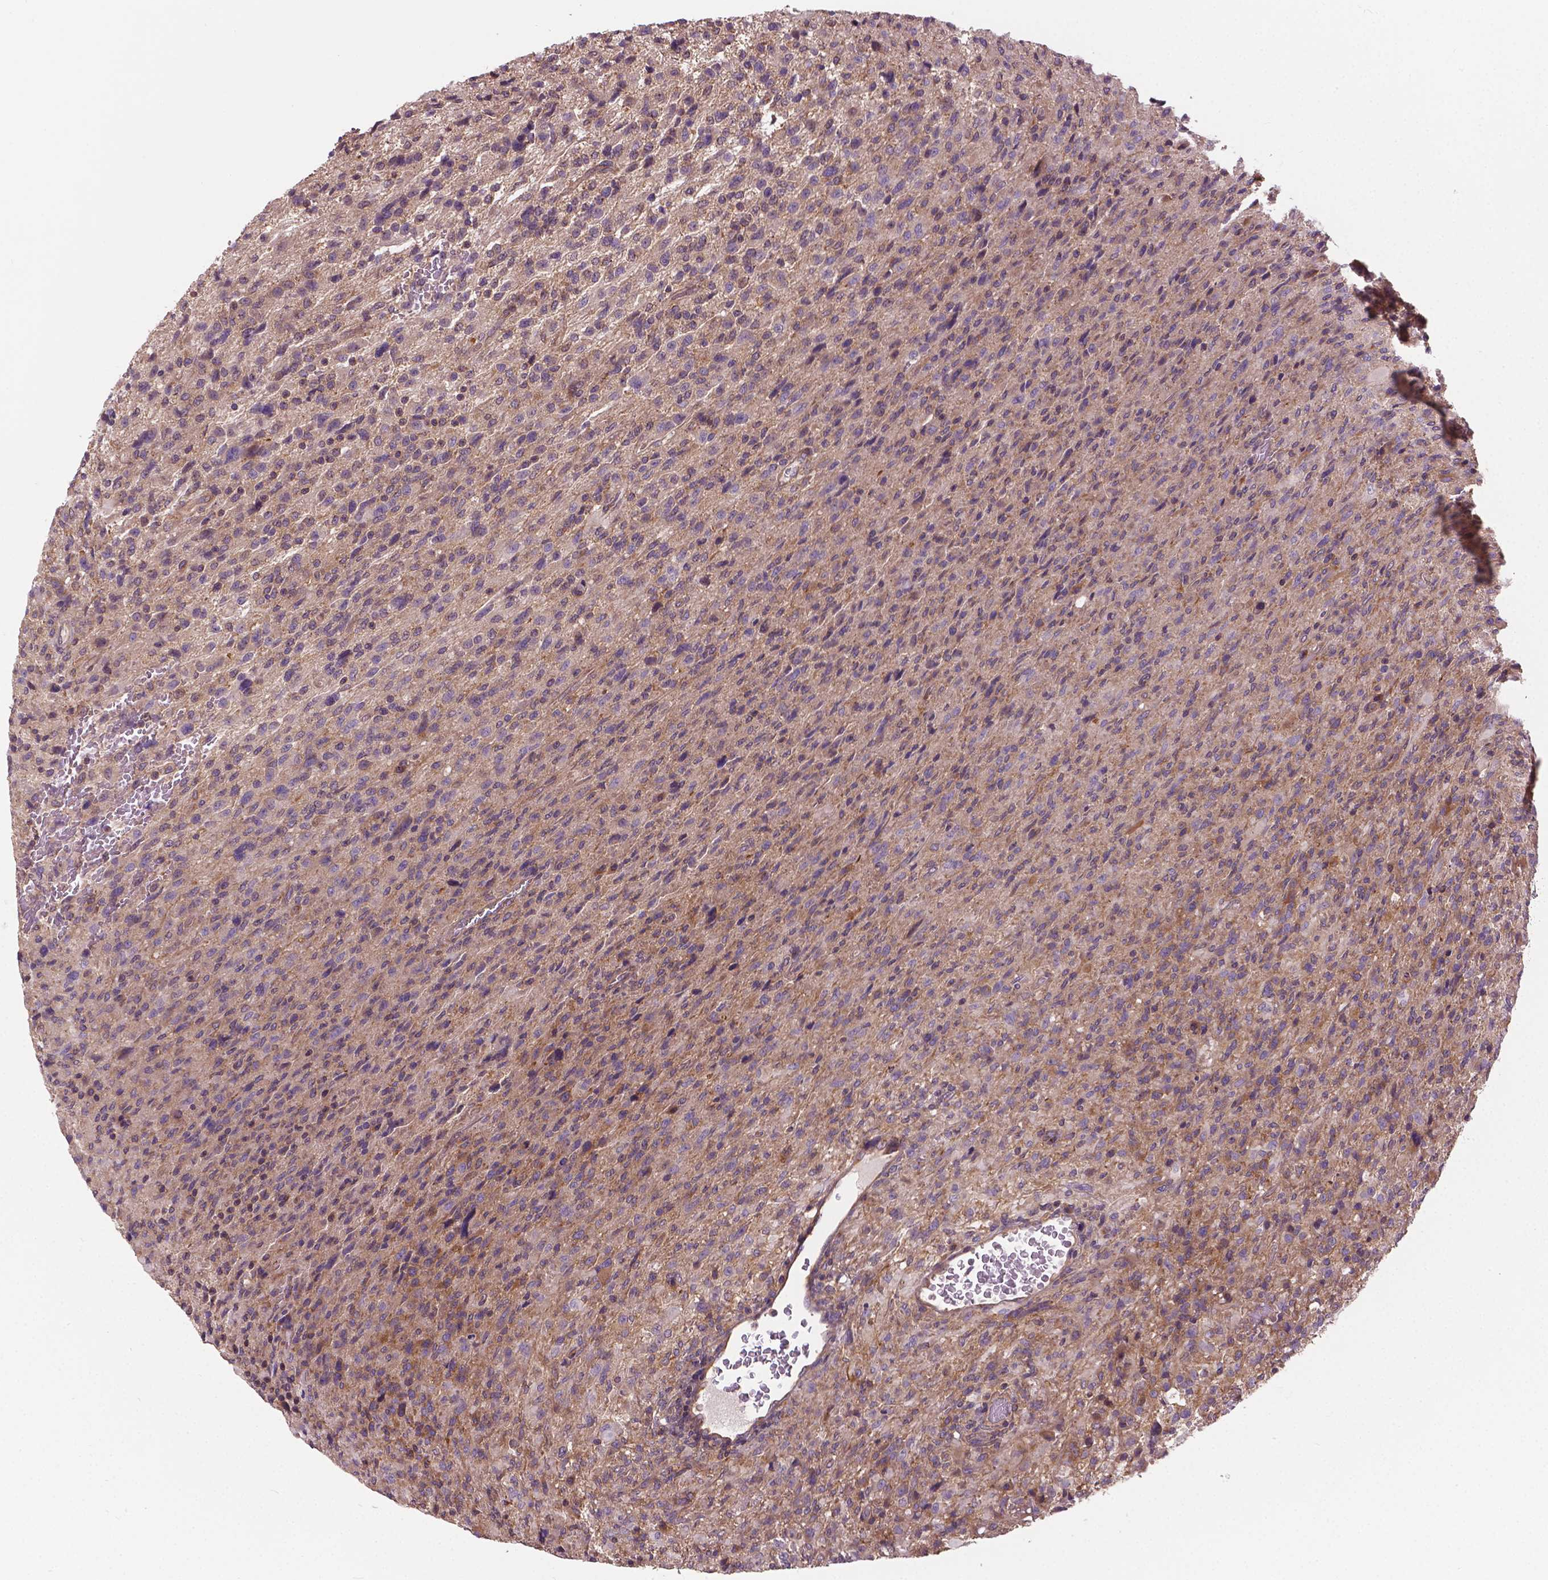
{"staining": {"intensity": "weak", "quantity": "25%-75%", "location": "cytoplasmic/membranous"}, "tissue": "glioma", "cell_type": "Tumor cells", "image_type": "cancer", "snomed": [{"axis": "morphology", "description": "Glioma, malignant, High grade"}, {"axis": "topography", "description": "Brain"}], "caption": "A brown stain labels weak cytoplasmic/membranous expression of a protein in glioma tumor cells. (DAB IHC, brown staining for protein, blue staining for nuclei).", "gene": "MZT1", "patient": {"sex": "male", "age": 68}}